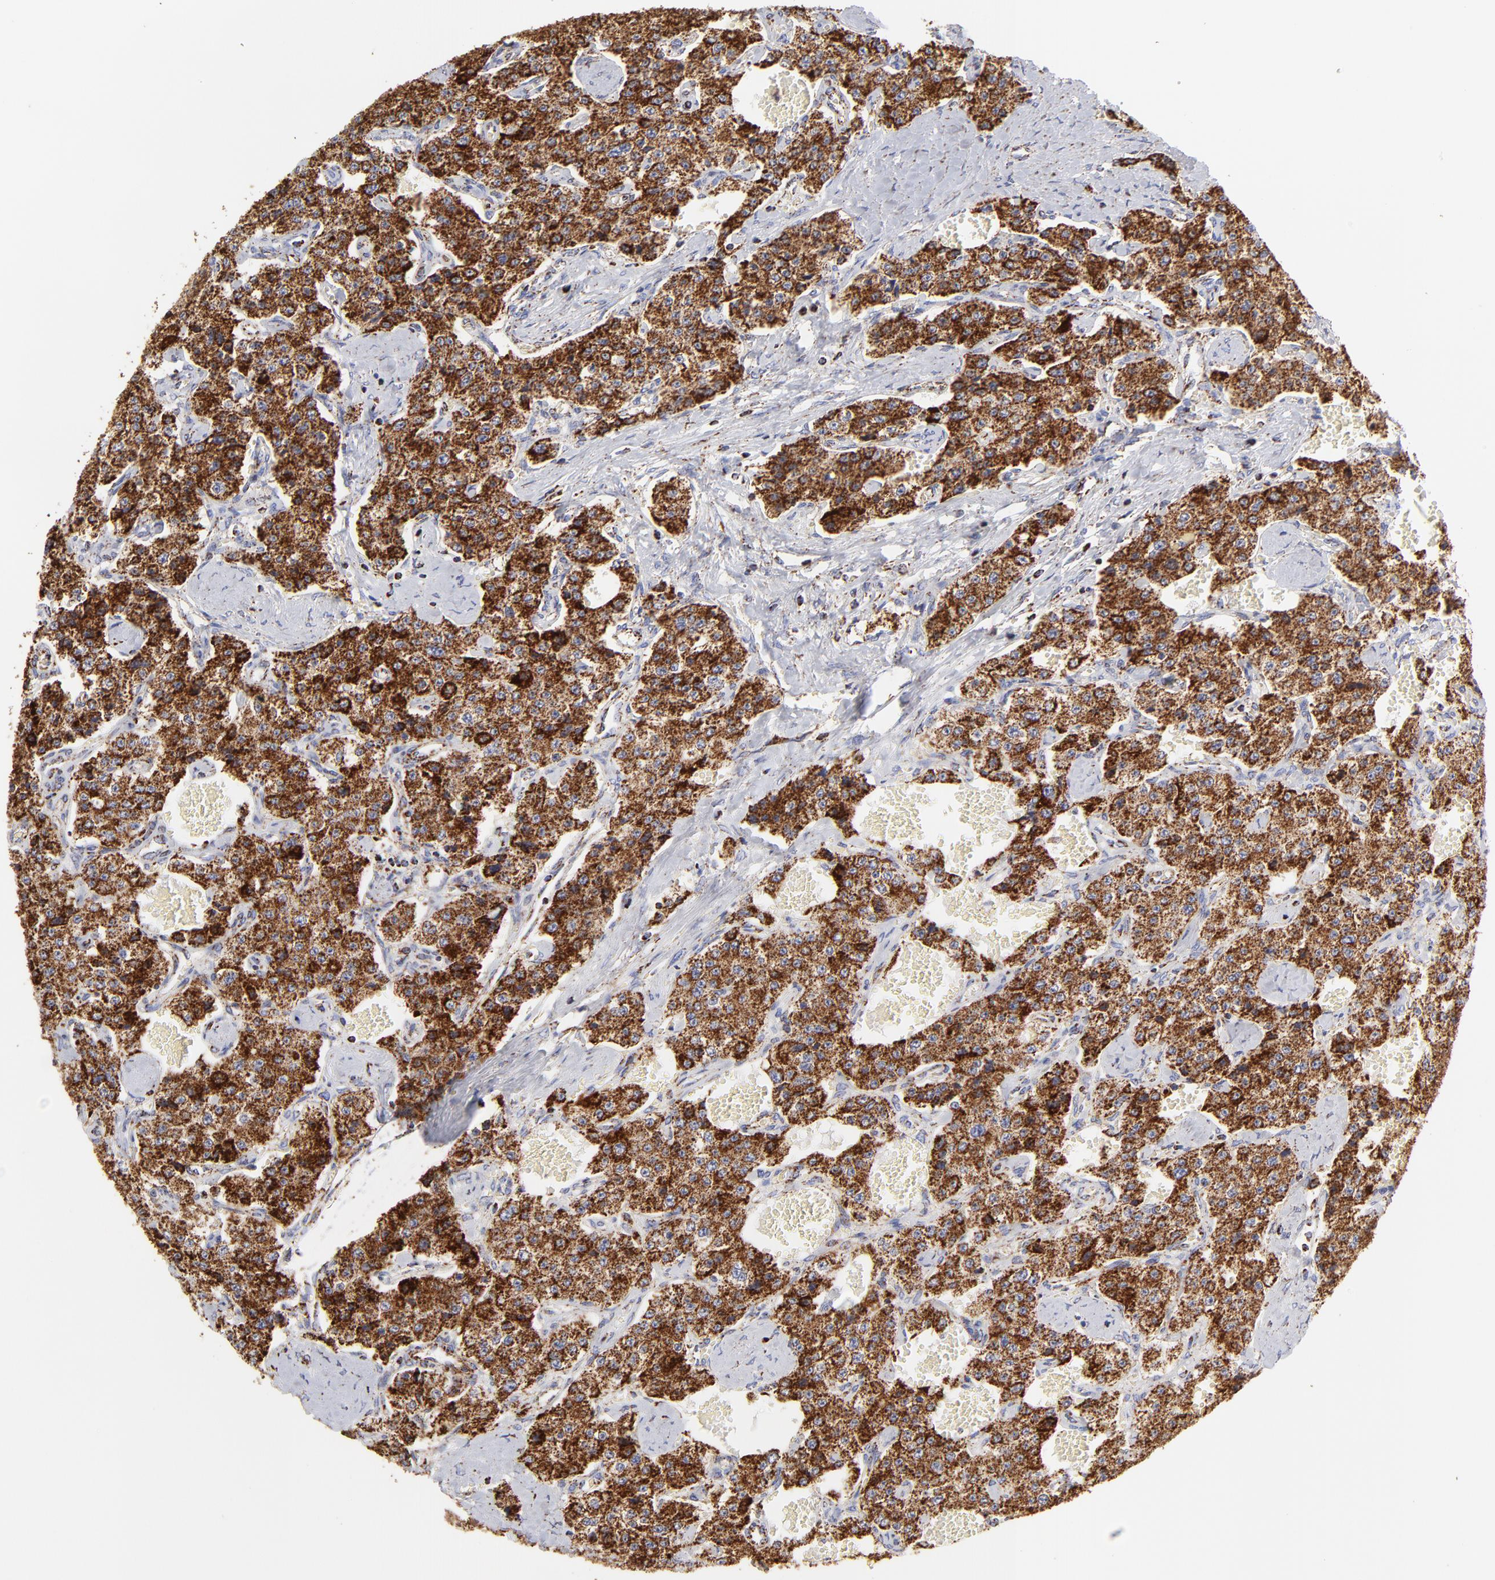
{"staining": {"intensity": "strong", "quantity": ">75%", "location": "cytoplasmic/membranous"}, "tissue": "carcinoid", "cell_type": "Tumor cells", "image_type": "cancer", "snomed": [{"axis": "morphology", "description": "Carcinoid, malignant, NOS"}, {"axis": "topography", "description": "Small intestine"}], "caption": "Carcinoid stained with DAB immunohistochemistry (IHC) demonstrates high levels of strong cytoplasmic/membranous staining in approximately >75% of tumor cells. (DAB = brown stain, brightfield microscopy at high magnification).", "gene": "ECH1", "patient": {"sex": "male", "age": 52}}